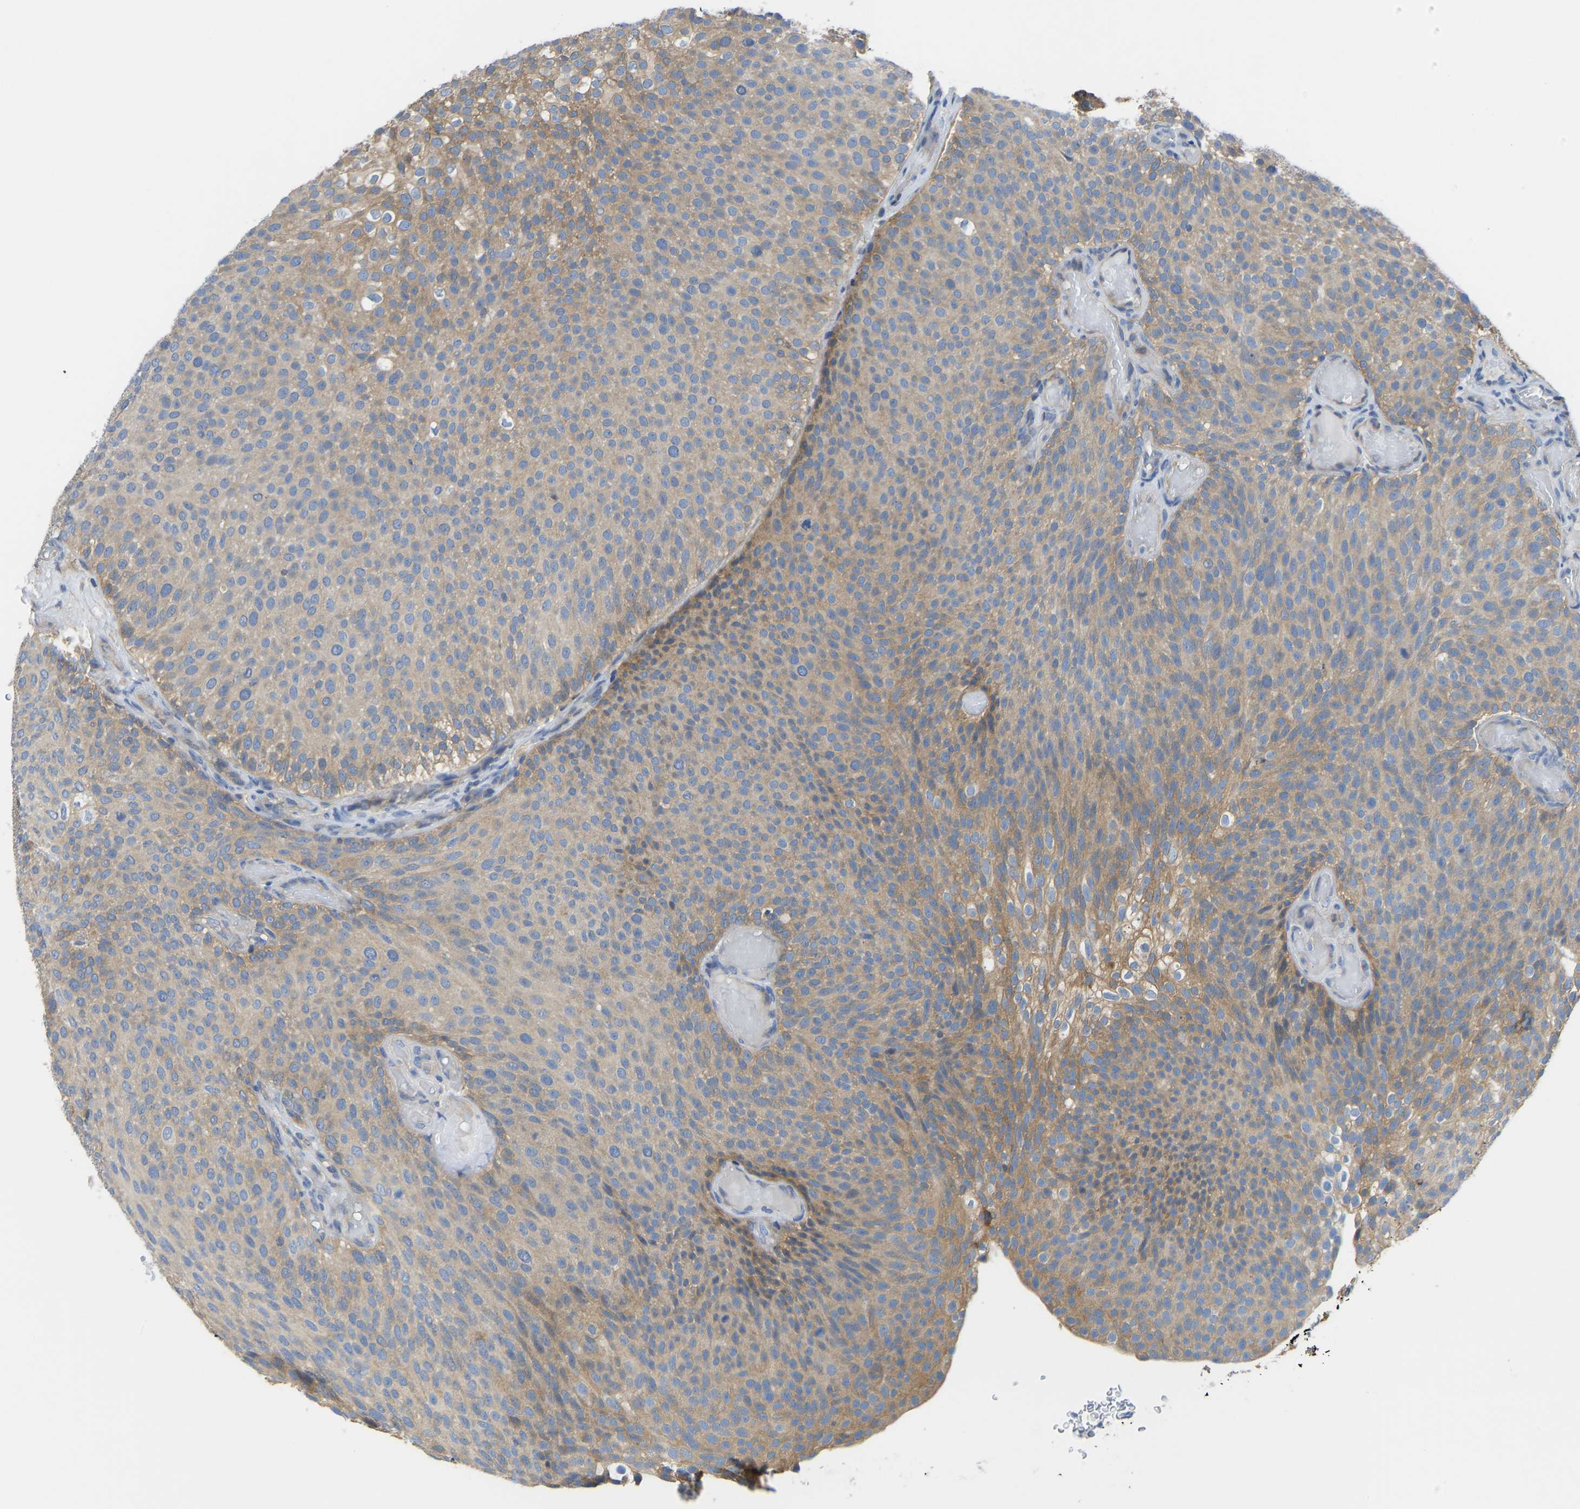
{"staining": {"intensity": "weak", "quantity": ">75%", "location": "cytoplasmic/membranous"}, "tissue": "urothelial cancer", "cell_type": "Tumor cells", "image_type": "cancer", "snomed": [{"axis": "morphology", "description": "Urothelial carcinoma, Low grade"}, {"axis": "topography", "description": "Urinary bladder"}], "caption": "Immunohistochemistry (IHC) (DAB) staining of human urothelial carcinoma (low-grade) displays weak cytoplasmic/membranous protein expression in about >75% of tumor cells.", "gene": "PPP3CA", "patient": {"sex": "male", "age": 78}}